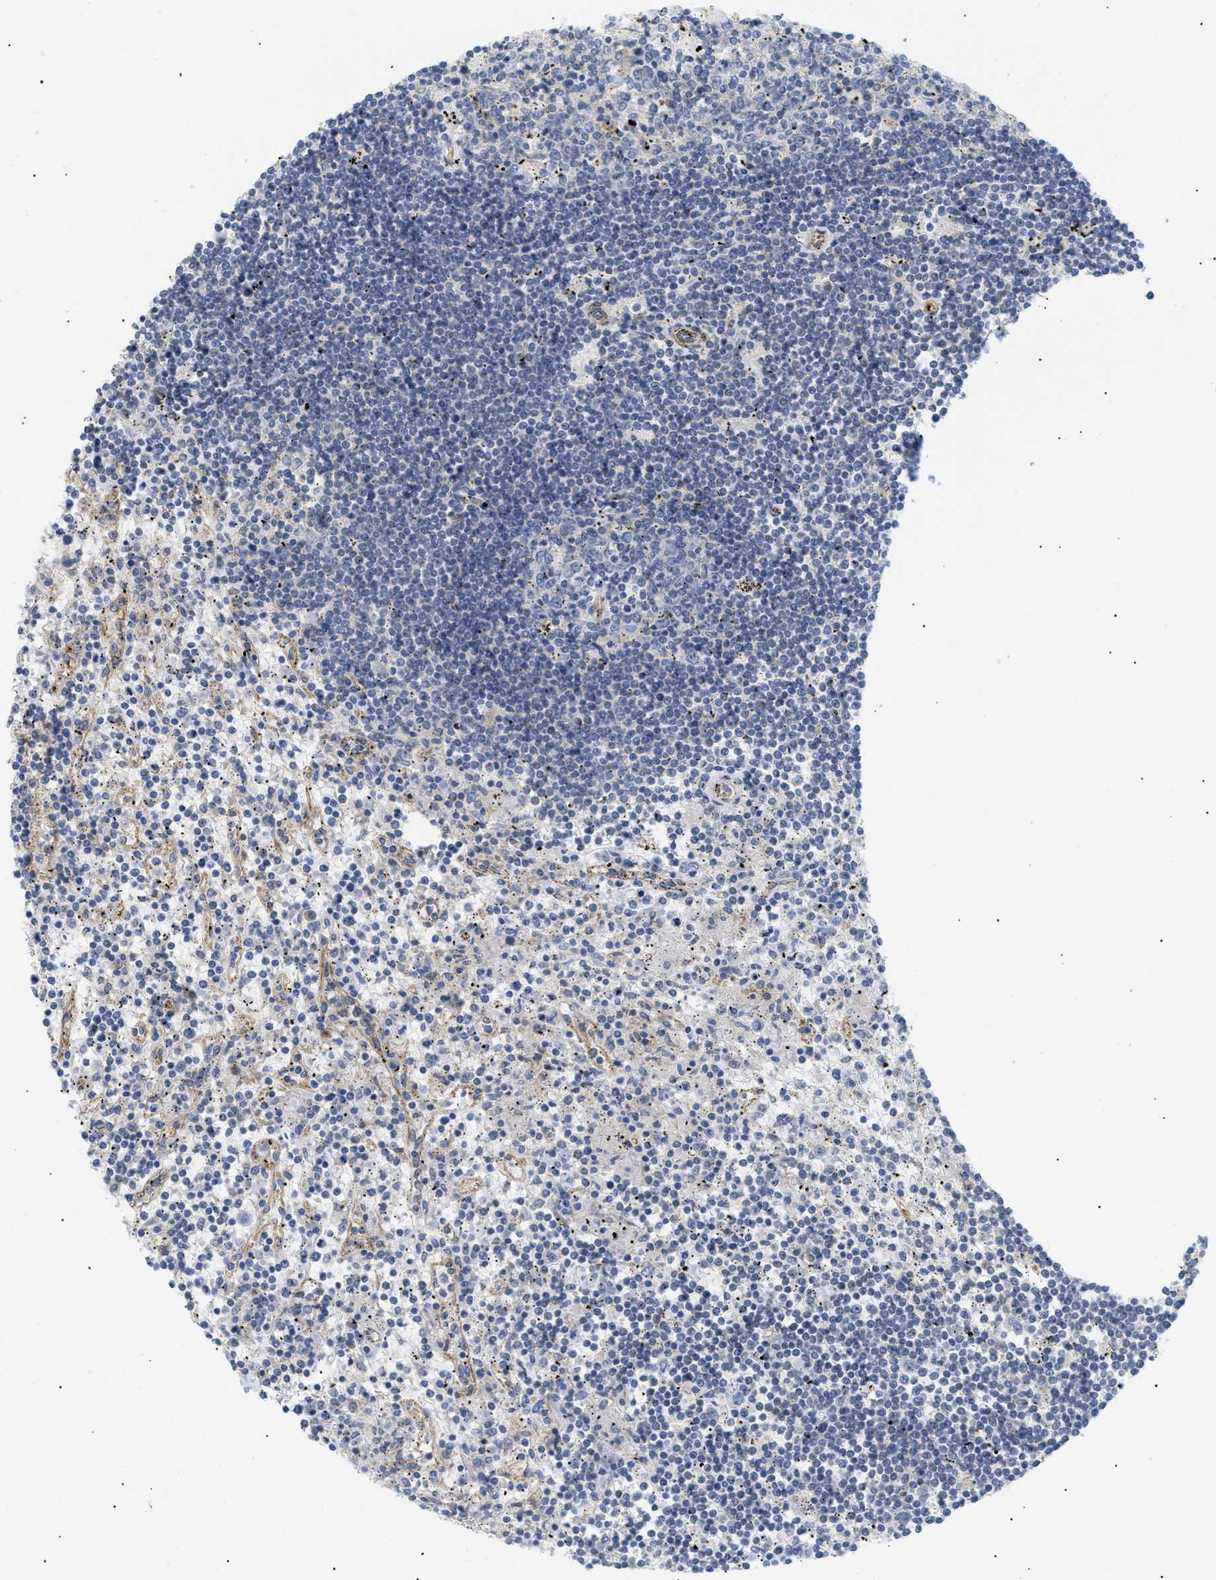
{"staining": {"intensity": "negative", "quantity": "none", "location": "none"}, "tissue": "lymphoma", "cell_type": "Tumor cells", "image_type": "cancer", "snomed": [{"axis": "morphology", "description": "Malignant lymphoma, non-Hodgkin's type, Low grade"}, {"axis": "topography", "description": "Spleen"}], "caption": "A histopathology image of lymphoma stained for a protein demonstrates no brown staining in tumor cells.", "gene": "DCTN4", "patient": {"sex": "male", "age": 76}}